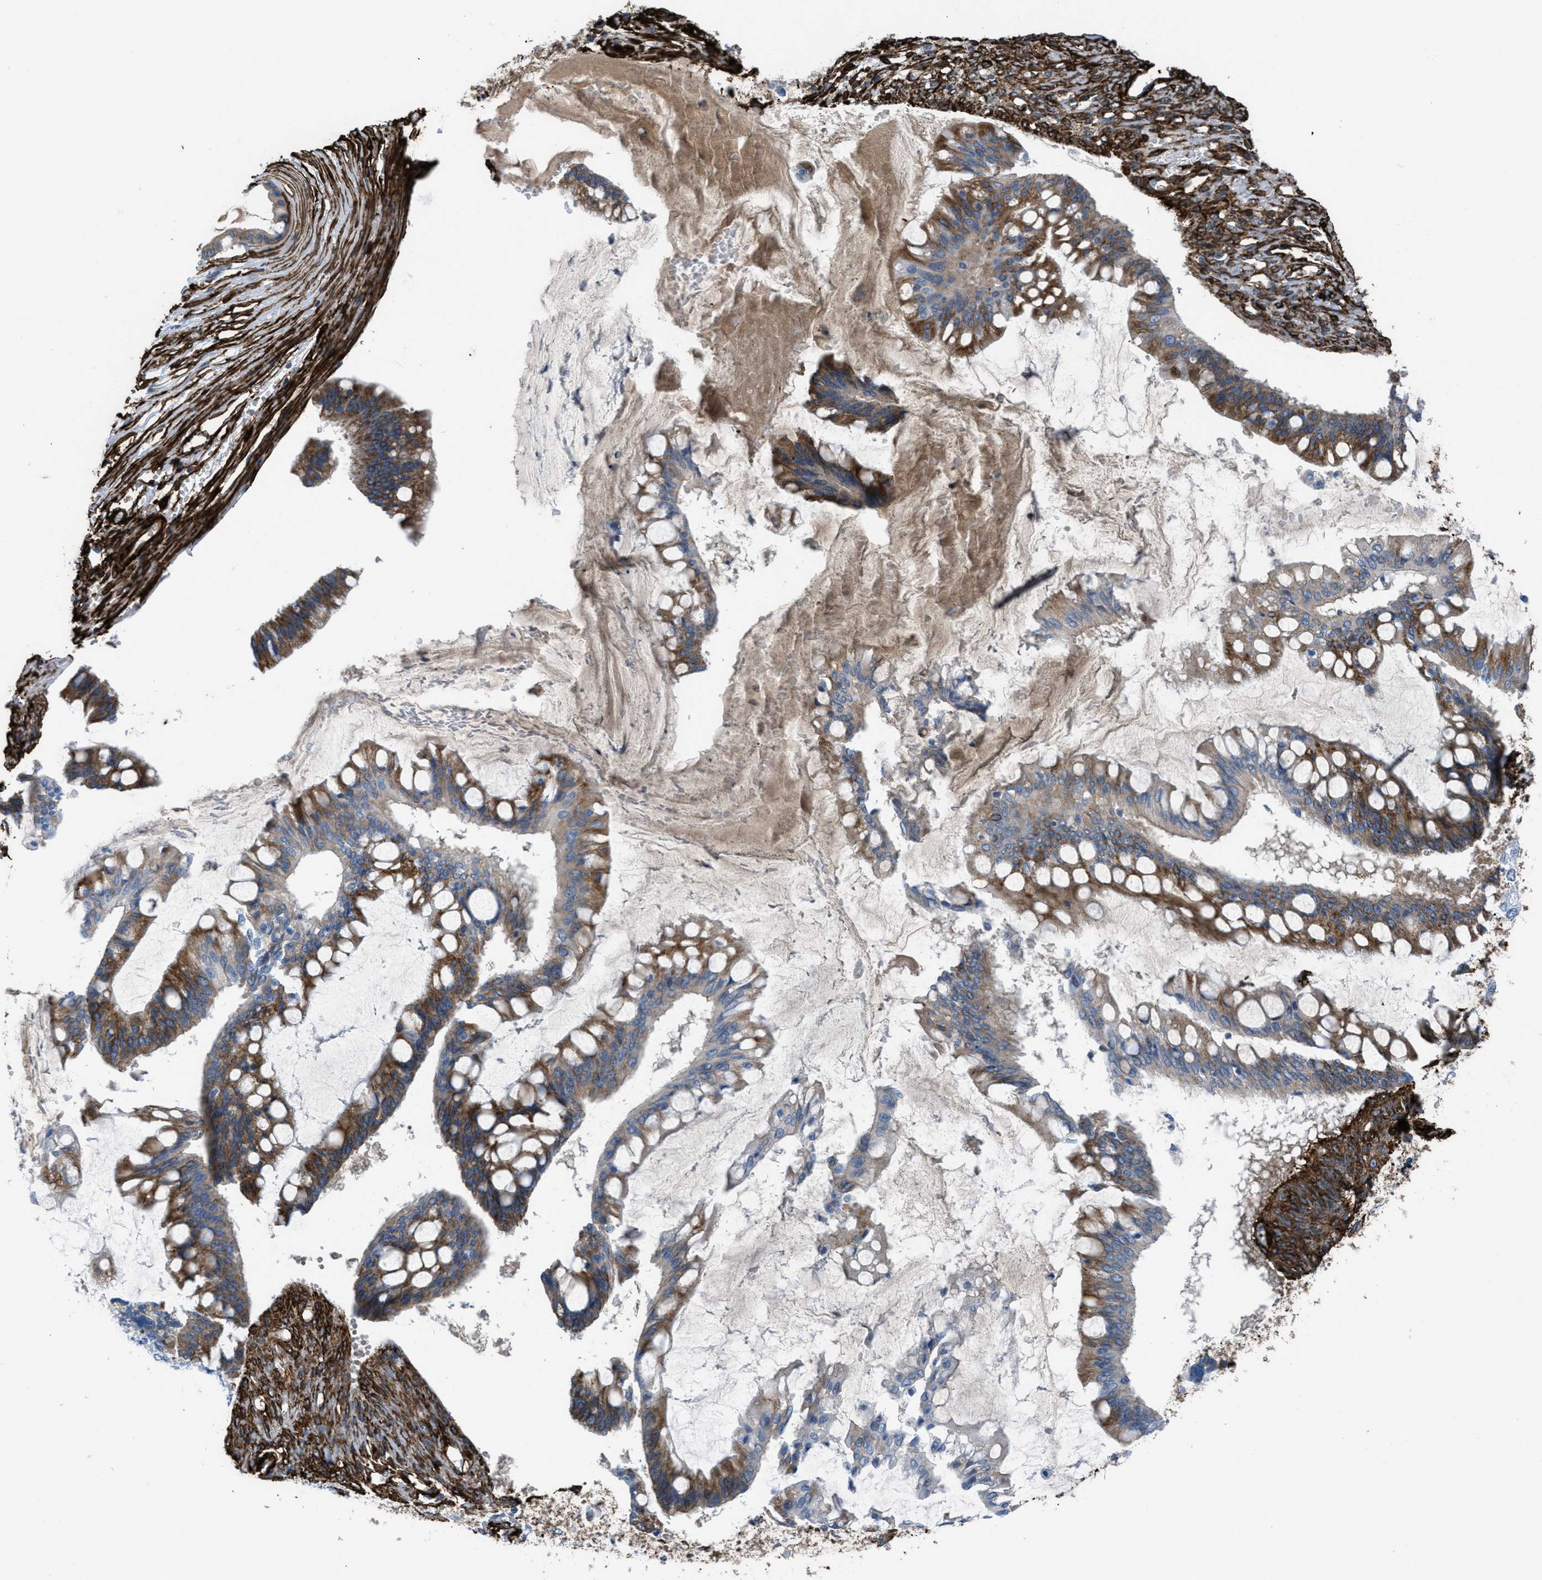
{"staining": {"intensity": "strong", "quantity": ">75%", "location": "cytoplasmic/membranous"}, "tissue": "ovarian cancer", "cell_type": "Tumor cells", "image_type": "cancer", "snomed": [{"axis": "morphology", "description": "Cystadenocarcinoma, mucinous, NOS"}, {"axis": "topography", "description": "Ovary"}], "caption": "This is a photomicrograph of immunohistochemistry staining of ovarian cancer (mucinous cystadenocarcinoma), which shows strong expression in the cytoplasmic/membranous of tumor cells.", "gene": "CALD1", "patient": {"sex": "female", "age": 73}}